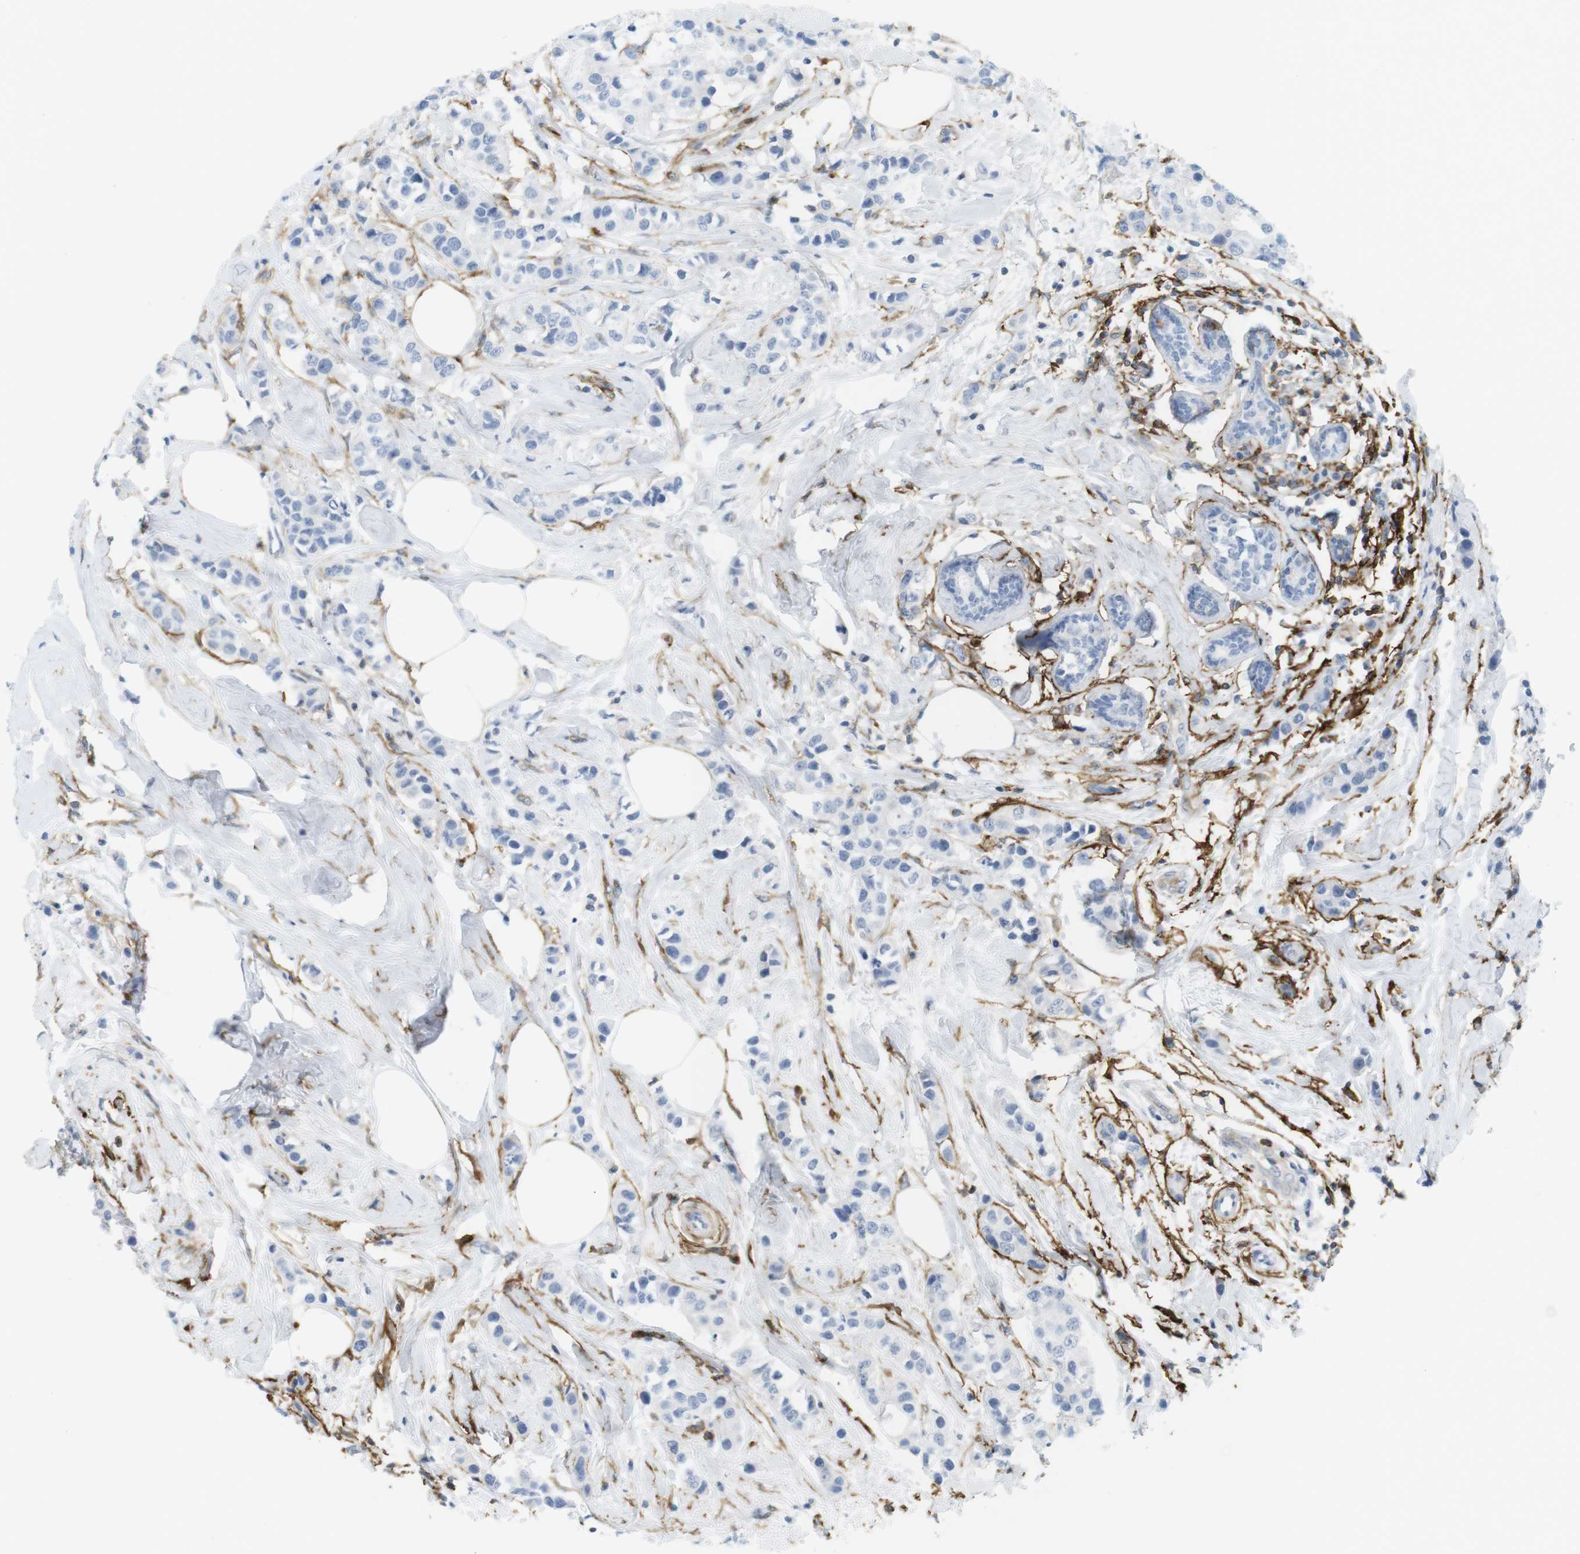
{"staining": {"intensity": "negative", "quantity": "none", "location": "none"}, "tissue": "breast cancer", "cell_type": "Tumor cells", "image_type": "cancer", "snomed": [{"axis": "morphology", "description": "Normal tissue, NOS"}, {"axis": "morphology", "description": "Duct carcinoma"}, {"axis": "topography", "description": "Breast"}], "caption": "Immunohistochemistry of breast invasive ductal carcinoma shows no positivity in tumor cells.", "gene": "F2R", "patient": {"sex": "female", "age": 50}}